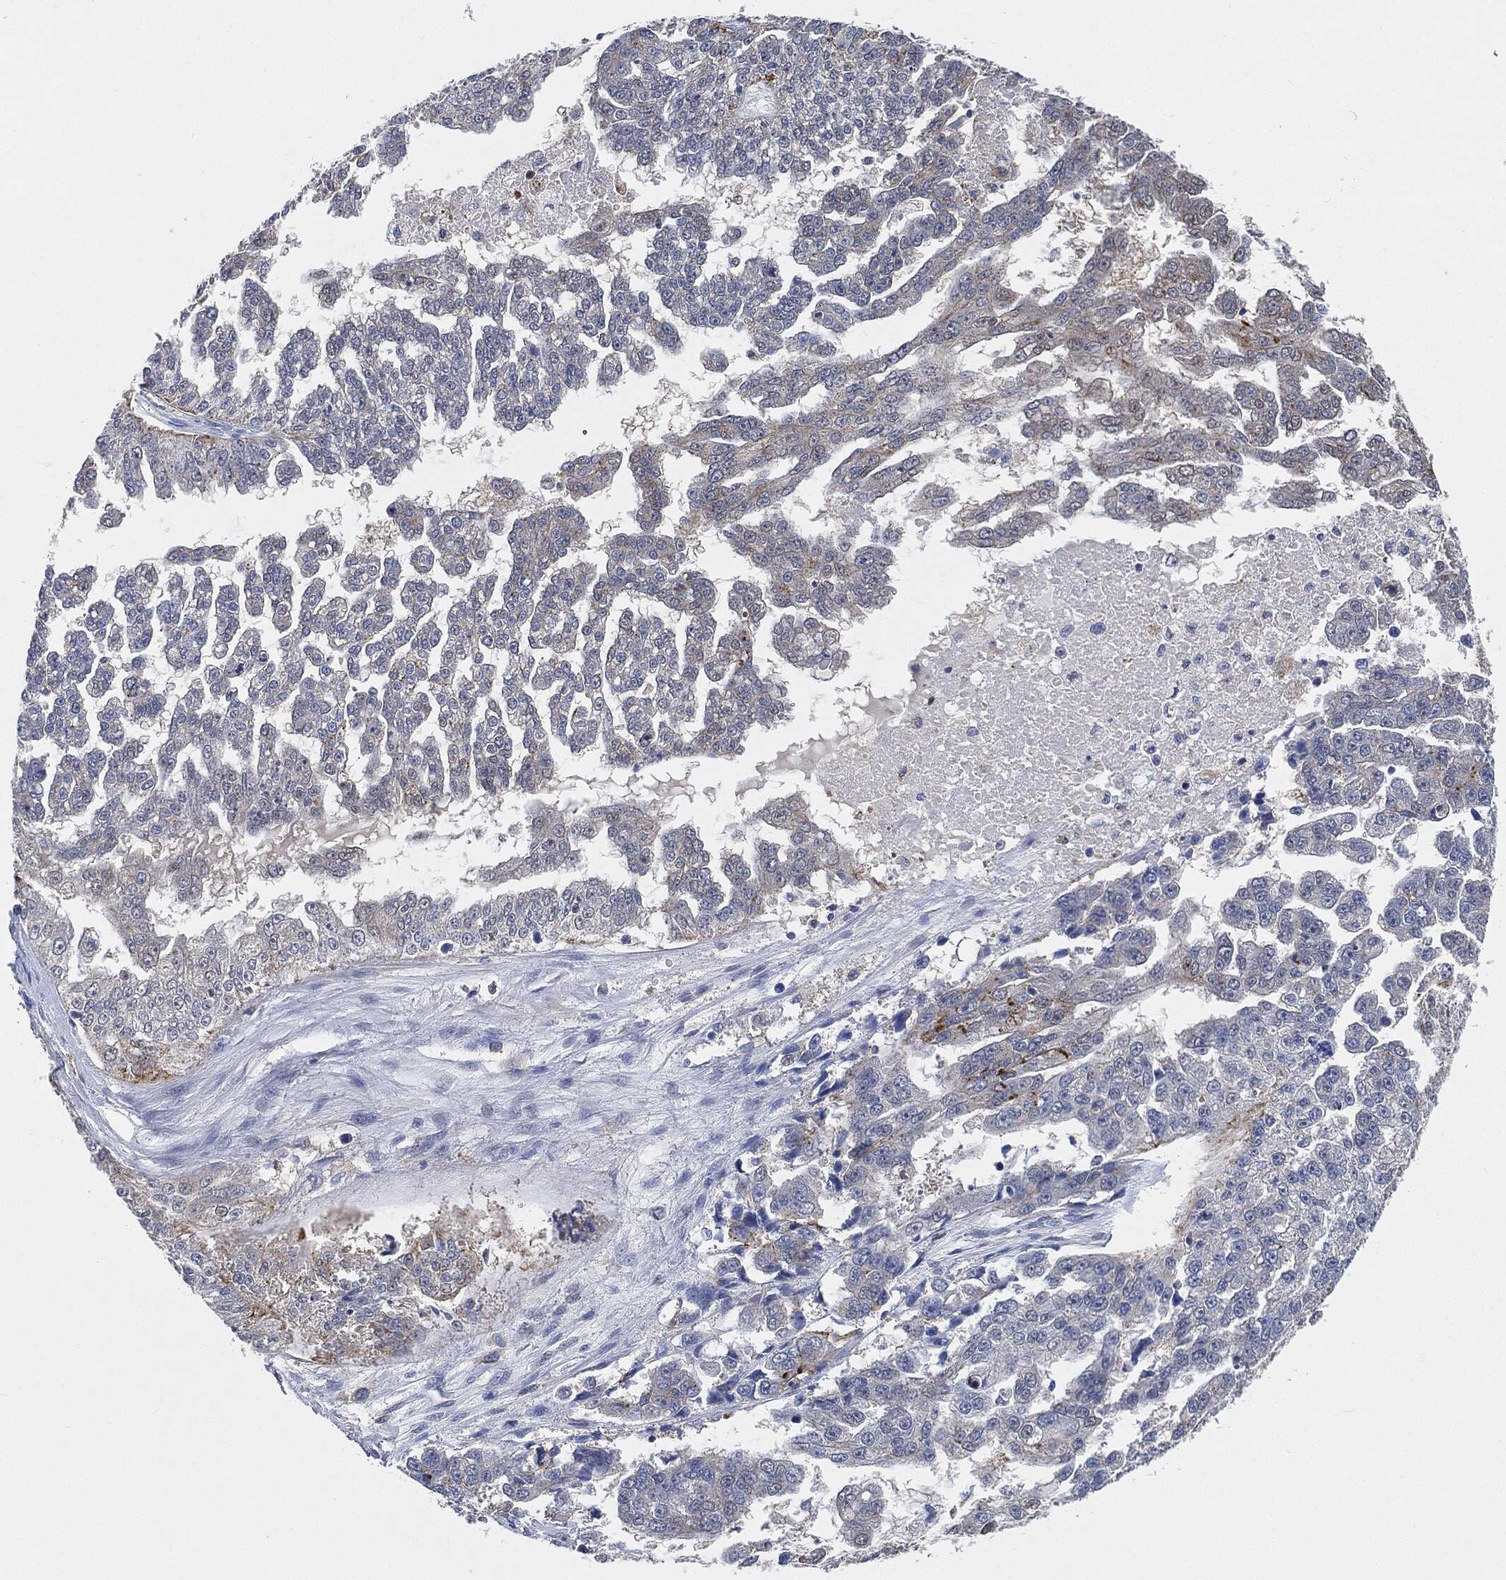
{"staining": {"intensity": "weak", "quantity": "25%-75%", "location": "cytoplasmic/membranous"}, "tissue": "ovarian cancer", "cell_type": "Tumor cells", "image_type": "cancer", "snomed": [{"axis": "morphology", "description": "Cystadenocarcinoma, serous, NOS"}, {"axis": "topography", "description": "Ovary"}], "caption": "Ovarian cancer (serous cystadenocarcinoma) was stained to show a protein in brown. There is low levels of weak cytoplasmic/membranous staining in about 25%-75% of tumor cells.", "gene": "VSIG4", "patient": {"sex": "female", "age": 58}}